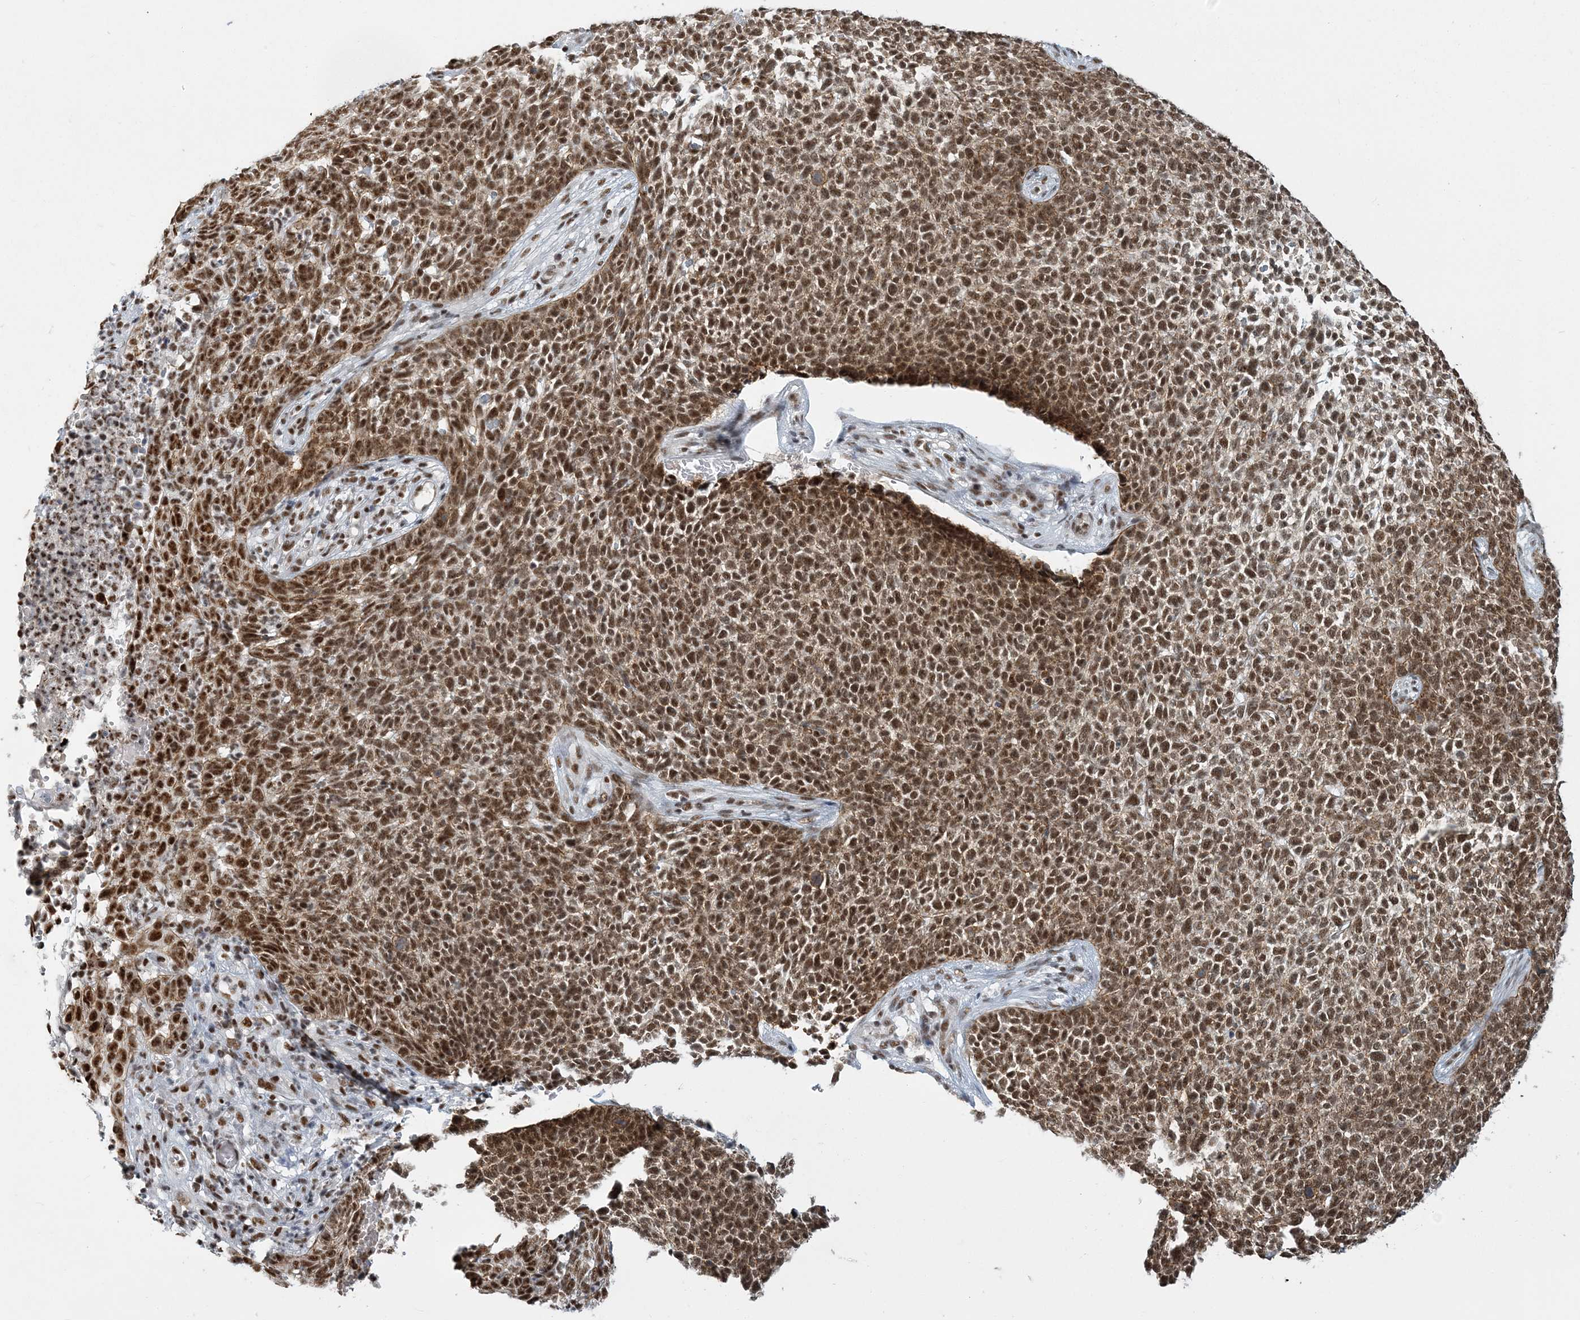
{"staining": {"intensity": "strong", "quantity": ">75%", "location": "nuclear"}, "tissue": "skin cancer", "cell_type": "Tumor cells", "image_type": "cancer", "snomed": [{"axis": "morphology", "description": "Basal cell carcinoma"}, {"axis": "topography", "description": "Skin"}], "caption": "The immunohistochemical stain shows strong nuclear positivity in tumor cells of skin cancer tissue.", "gene": "PLRG1", "patient": {"sex": "female", "age": 84}}